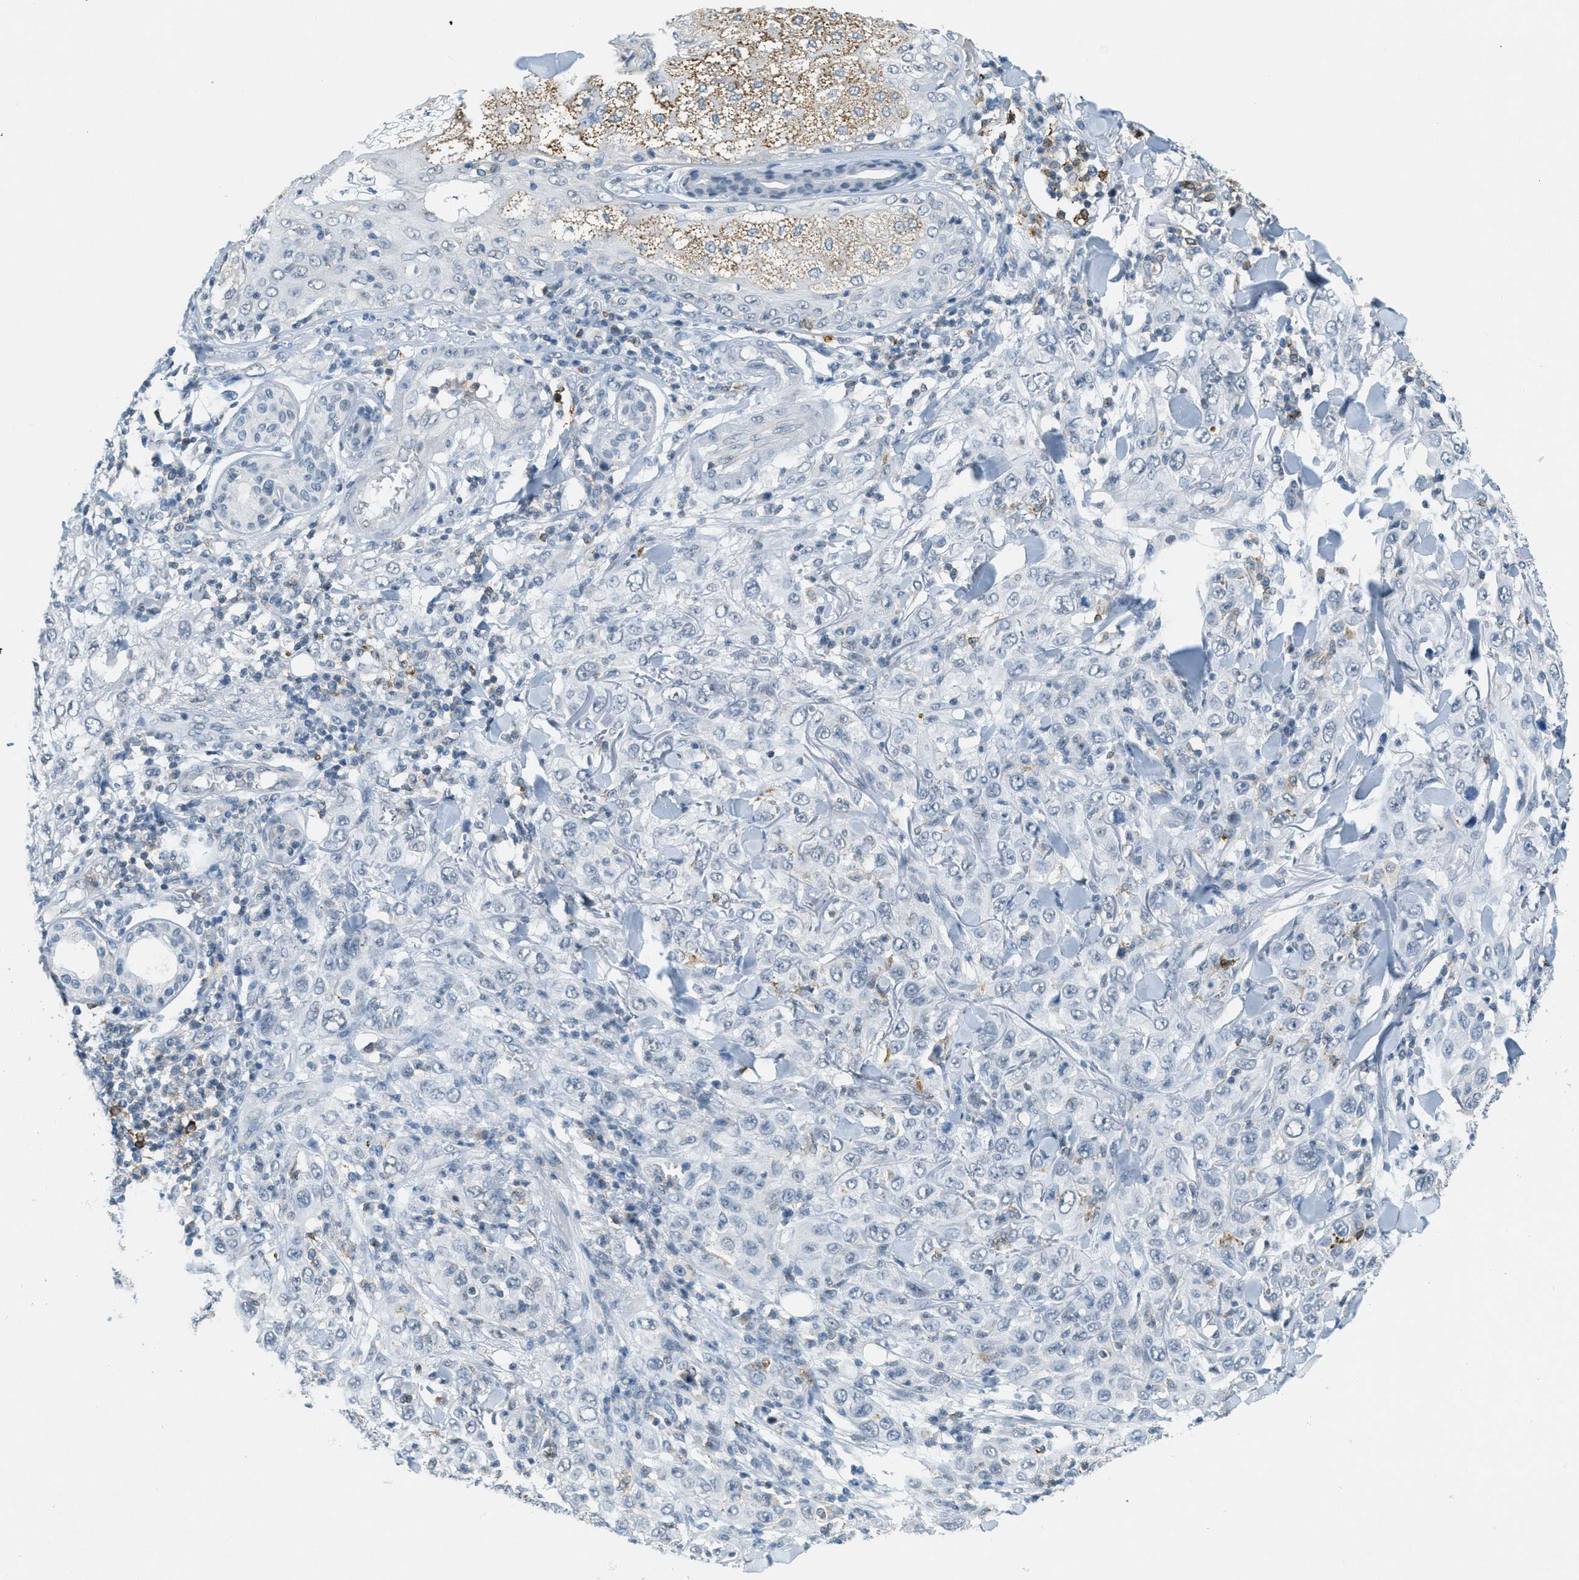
{"staining": {"intensity": "negative", "quantity": "none", "location": "none"}, "tissue": "skin cancer", "cell_type": "Tumor cells", "image_type": "cancer", "snomed": [{"axis": "morphology", "description": "Squamous cell carcinoma, NOS"}, {"axis": "topography", "description": "Skin"}], "caption": "This is a image of IHC staining of skin cancer (squamous cell carcinoma), which shows no staining in tumor cells.", "gene": "FYN", "patient": {"sex": "female", "age": 88}}